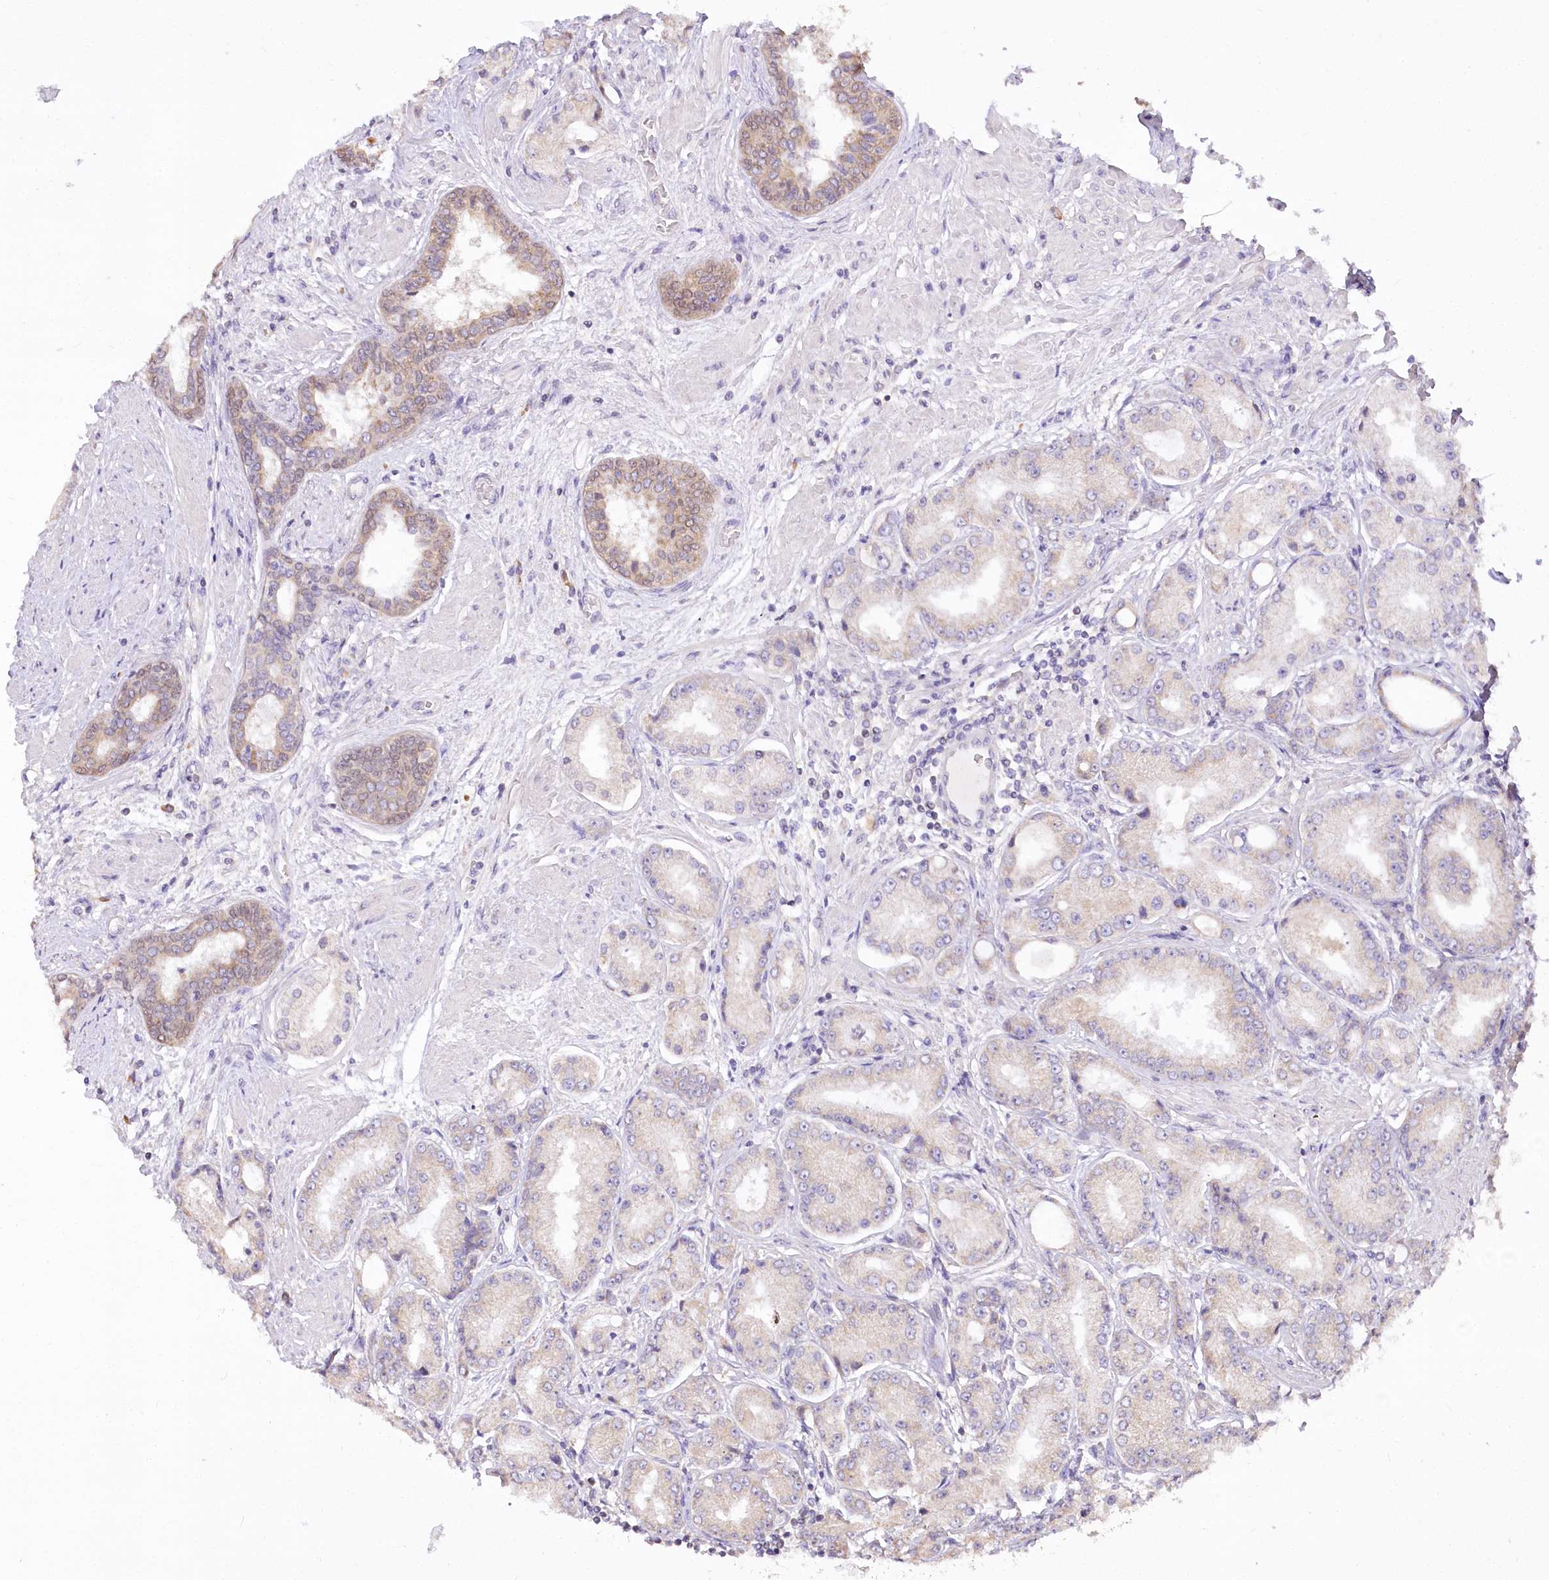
{"staining": {"intensity": "negative", "quantity": "none", "location": "none"}, "tissue": "prostate cancer", "cell_type": "Tumor cells", "image_type": "cancer", "snomed": [{"axis": "morphology", "description": "Adenocarcinoma, High grade"}, {"axis": "topography", "description": "Prostate"}], "caption": "There is no significant staining in tumor cells of prostate cancer.", "gene": "STT3B", "patient": {"sex": "male", "age": 59}}